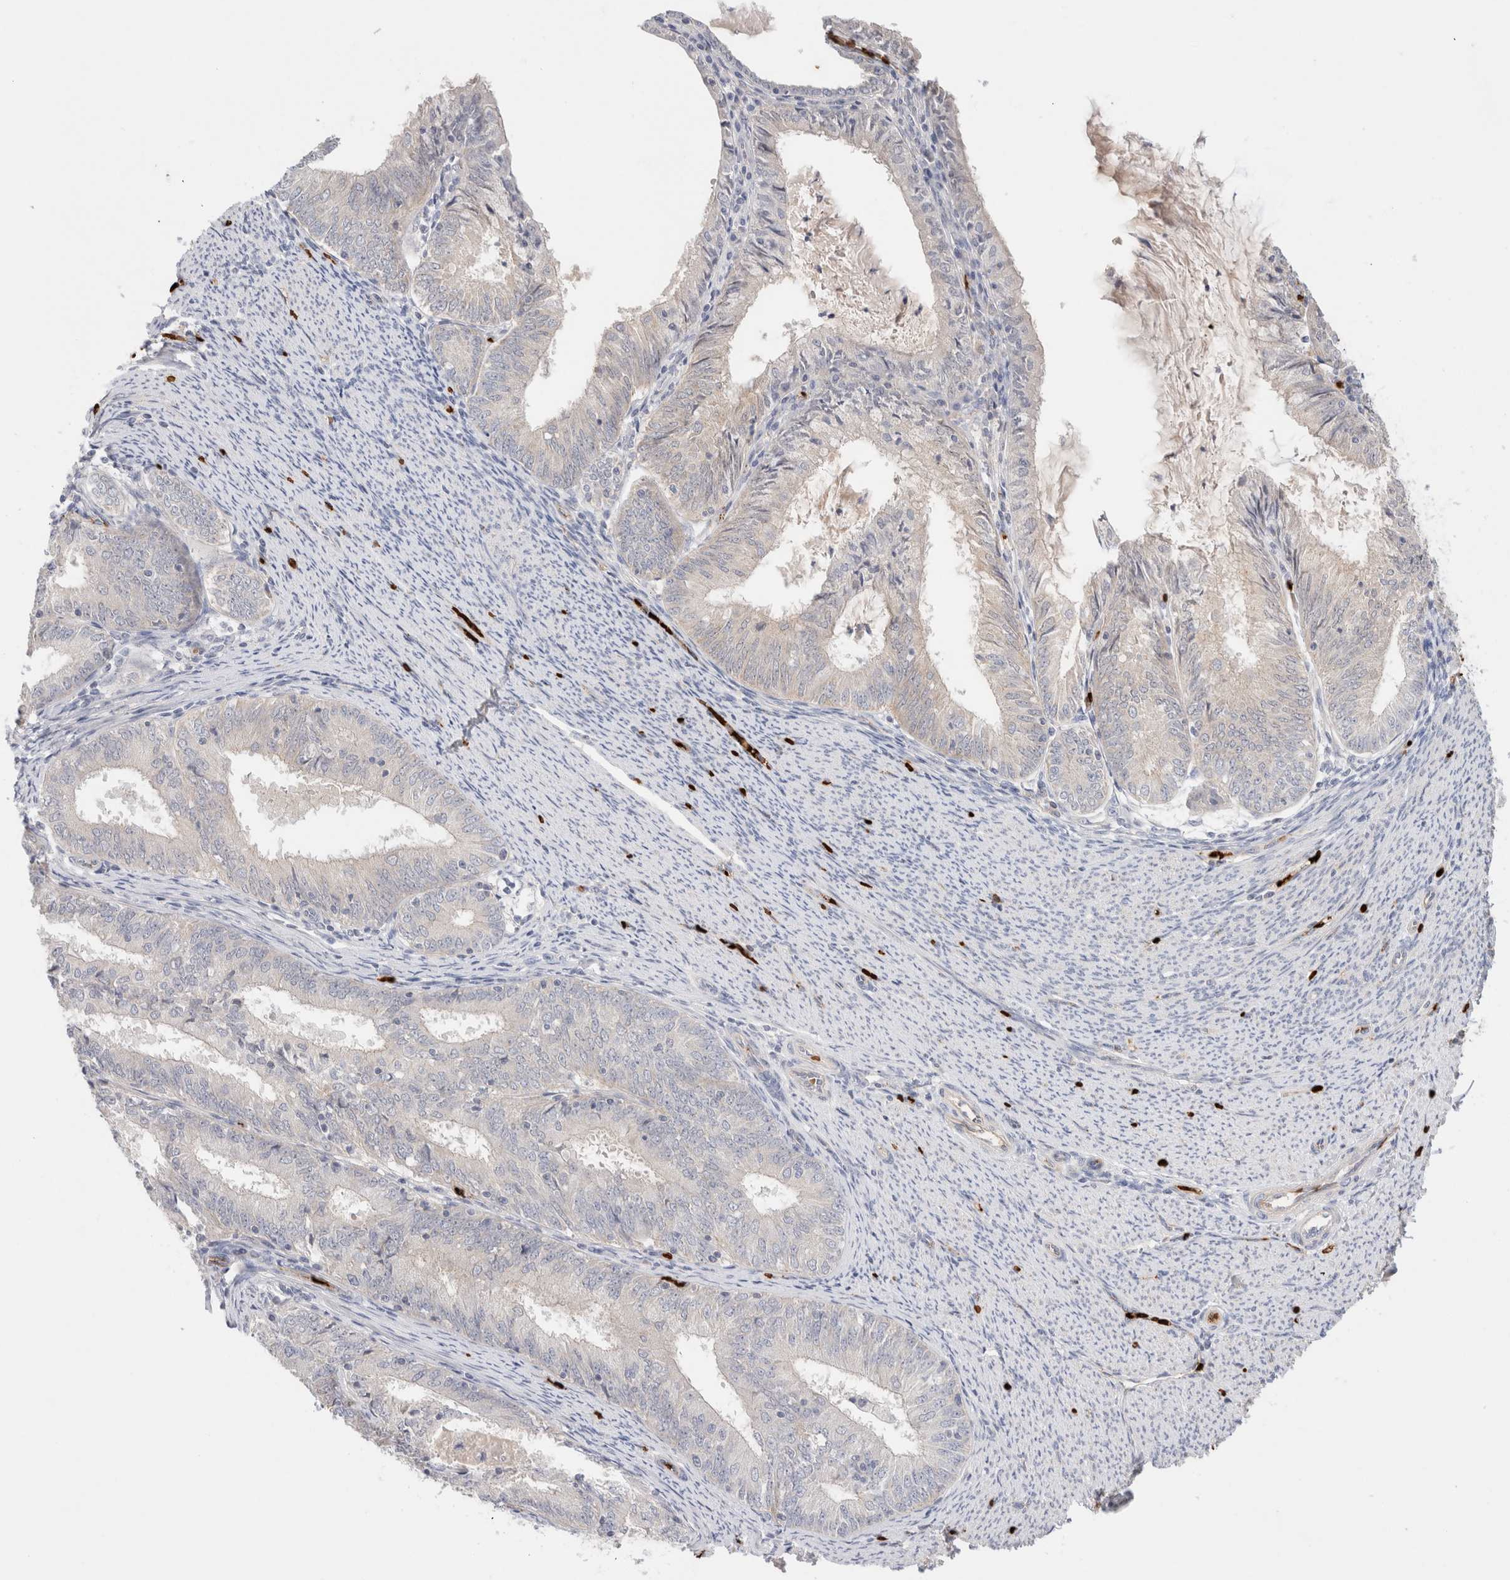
{"staining": {"intensity": "negative", "quantity": "none", "location": "none"}, "tissue": "endometrial cancer", "cell_type": "Tumor cells", "image_type": "cancer", "snomed": [{"axis": "morphology", "description": "Adenocarcinoma, NOS"}, {"axis": "topography", "description": "Endometrium"}], "caption": "Protein analysis of adenocarcinoma (endometrial) demonstrates no significant staining in tumor cells.", "gene": "MST1", "patient": {"sex": "female", "age": 57}}